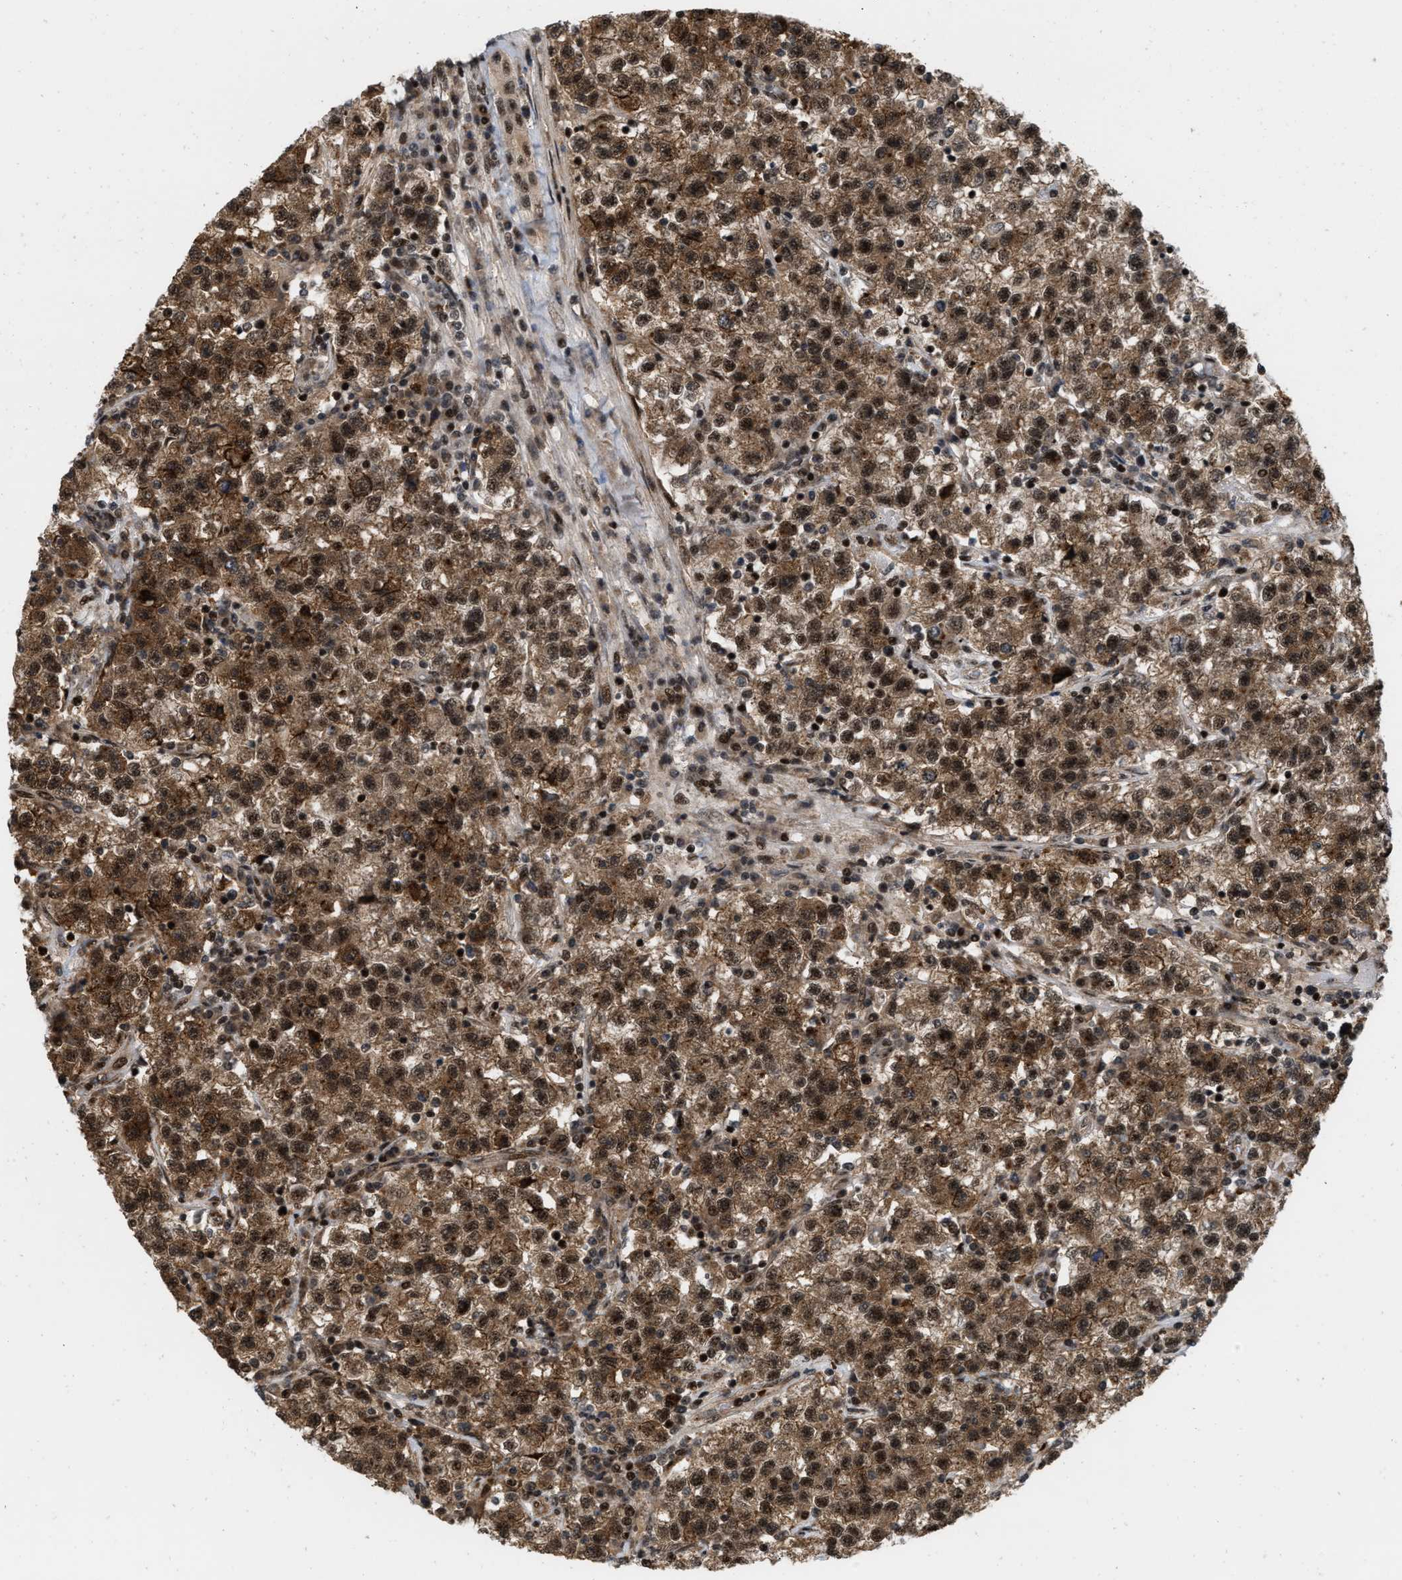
{"staining": {"intensity": "strong", "quantity": ">75%", "location": "cytoplasmic/membranous,nuclear"}, "tissue": "testis cancer", "cell_type": "Tumor cells", "image_type": "cancer", "snomed": [{"axis": "morphology", "description": "Seminoma, NOS"}, {"axis": "topography", "description": "Testis"}], "caption": "Tumor cells reveal high levels of strong cytoplasmic/membranous and nuclear positivity in about >75% of cells in testis cancer (seminoma).", "gene": "ANKRD11", "patient": {"sex": "male", "age": 22}}